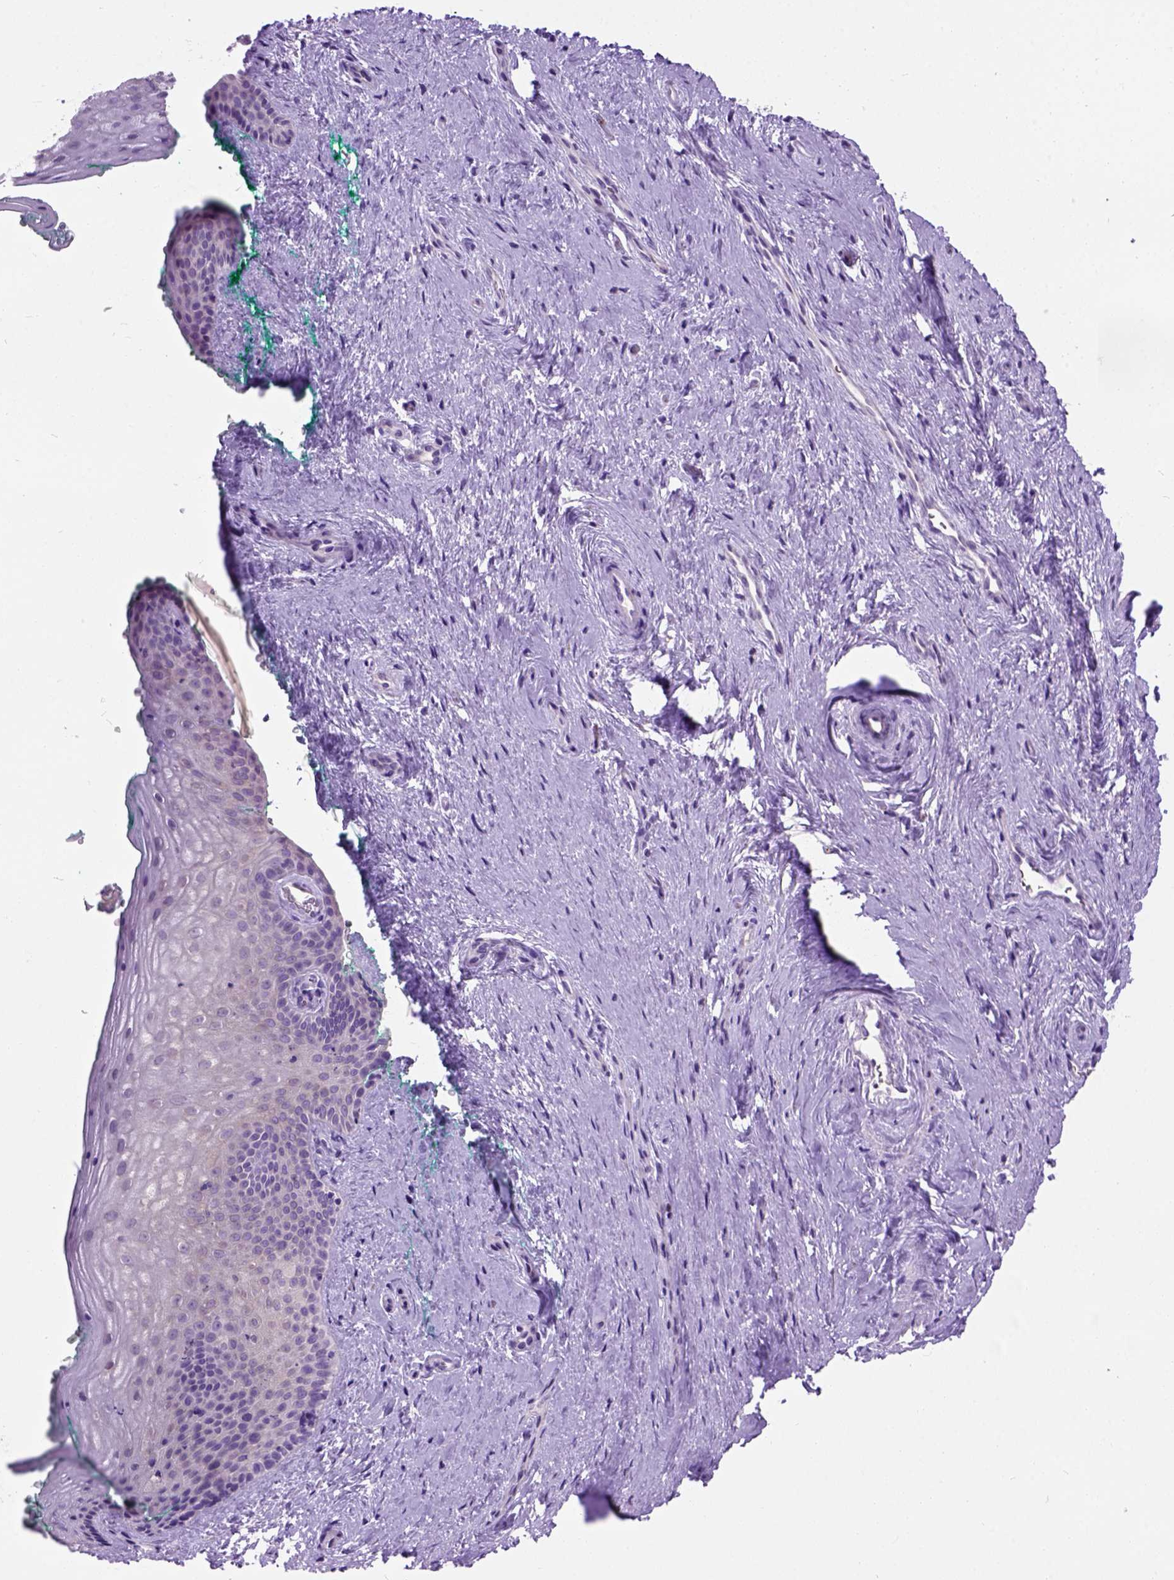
{"staining": {"intensity": "negative", "quantity": "none", "location": "none"}, "tissue": "vagina", "cell_type": "Squamous epithelial cells", "image_type": "normal", "snomed": [{"axis": "morphology", "description": "Normal tissue, NOS"}, {"axis": "topography", "description": "Vagina"}], "caption": "Immunohistochemical staining of benign vagina displays no significant expression in squamous epithelial cells.", "gene": "MAPT", "patient": {"sex": "female", "age": 45}}